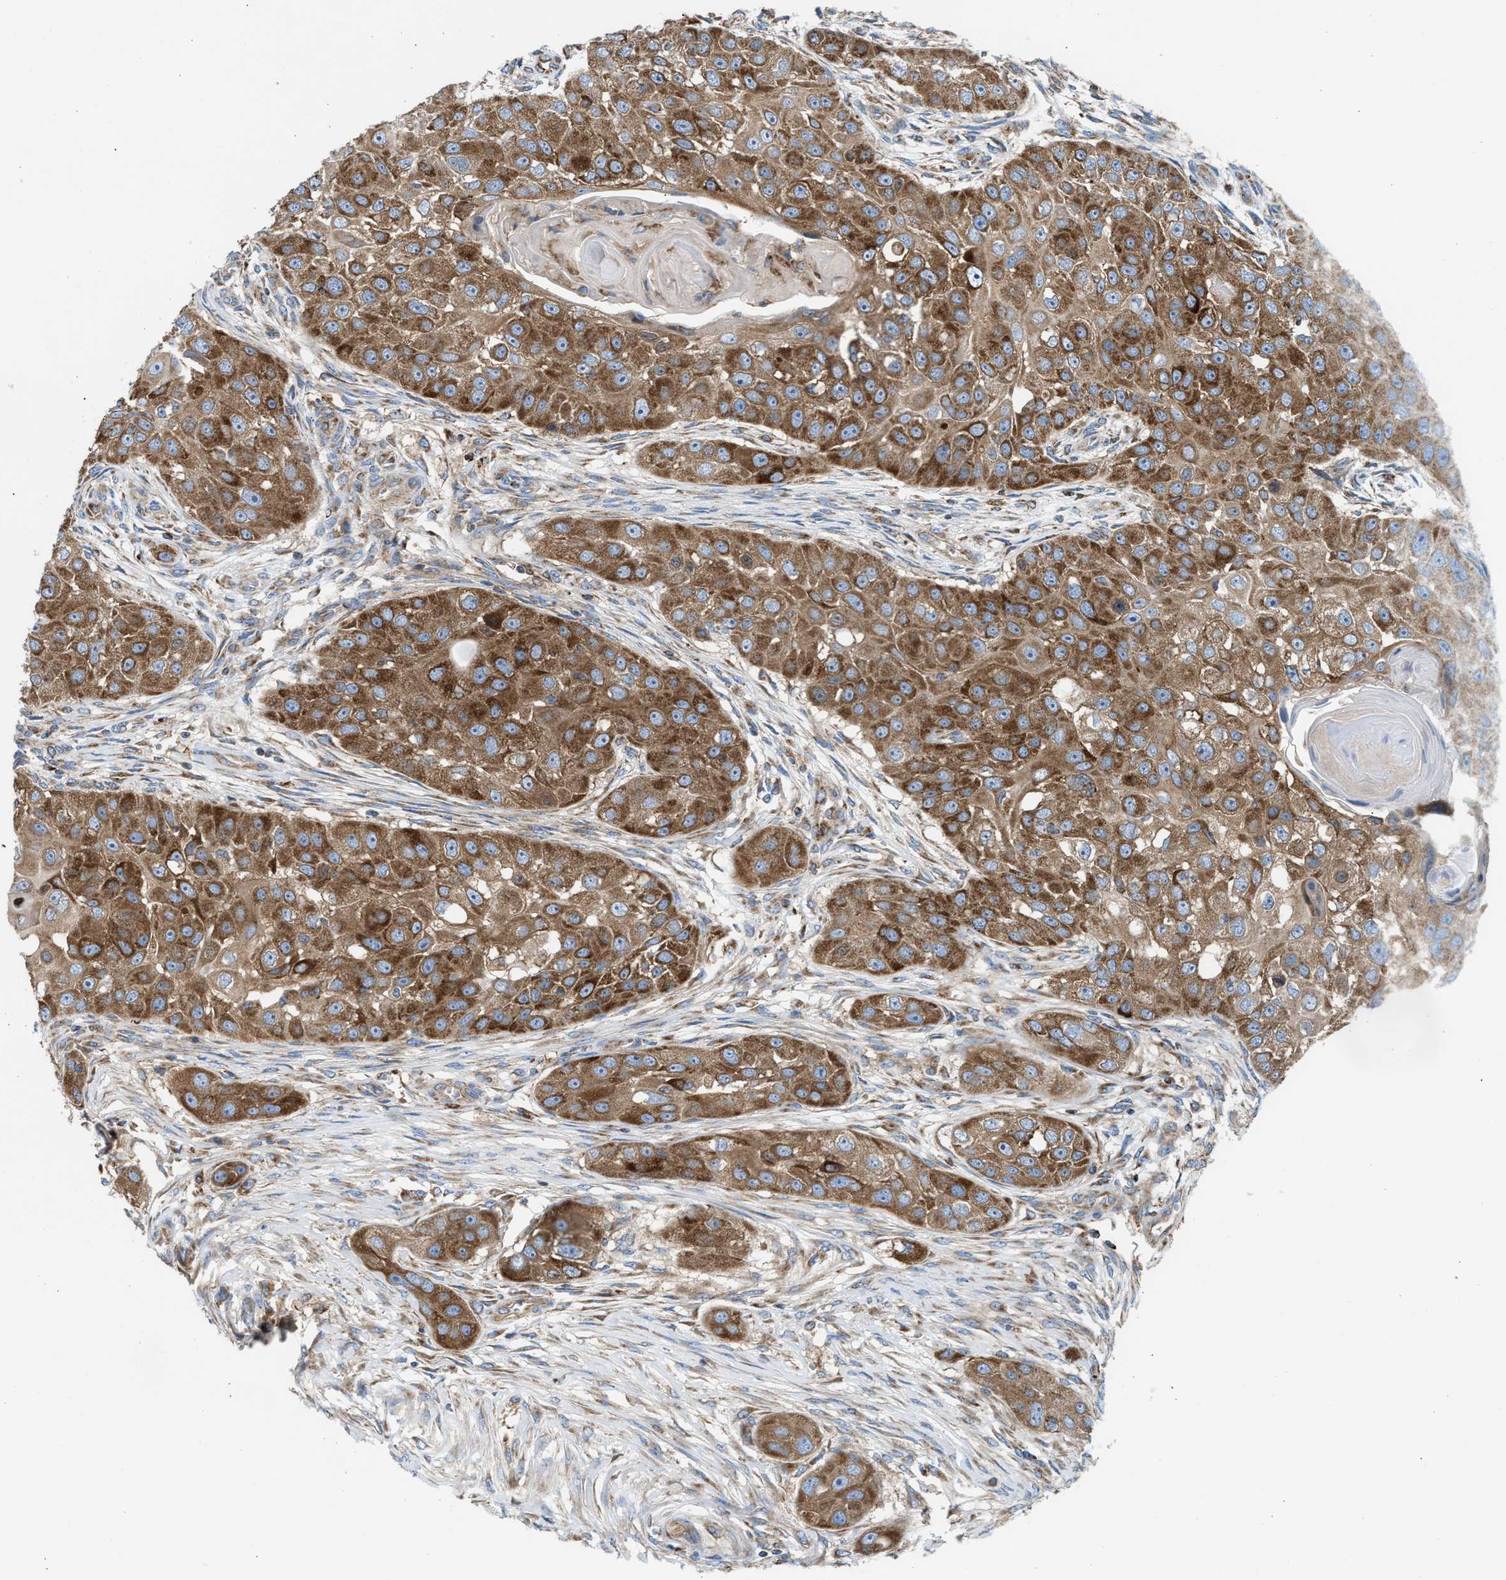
{"staining": {"intensity": "strong", "quantity": ">75%", "location": "cytoplasmic/membranous"}, "tissue": "head and neck cancer", "cell_type": "Tumor cells", "image_type": "cancer", "snomed": [{"axis": "morphology", "description": "Normal tissue, NOS"}, {"axis": "morphology", "description": "Squamous cell carcinoma, NOS"}, {"axis": "topography", "description": "Skeletal muscle"}, {"axis": "topography", "description": "Head-Neck"}], "caption": "This micrograph displays head and neck cancer stained with immunohistochemistry (IHC) to label a protein in brown. The cytoplasmic/membranous of tumor cells show strong positivity for the protein. Nuclei are counter-stained blue.", "gene": "TBC1D15", "patient": {"sex": "male", "age": 51}}